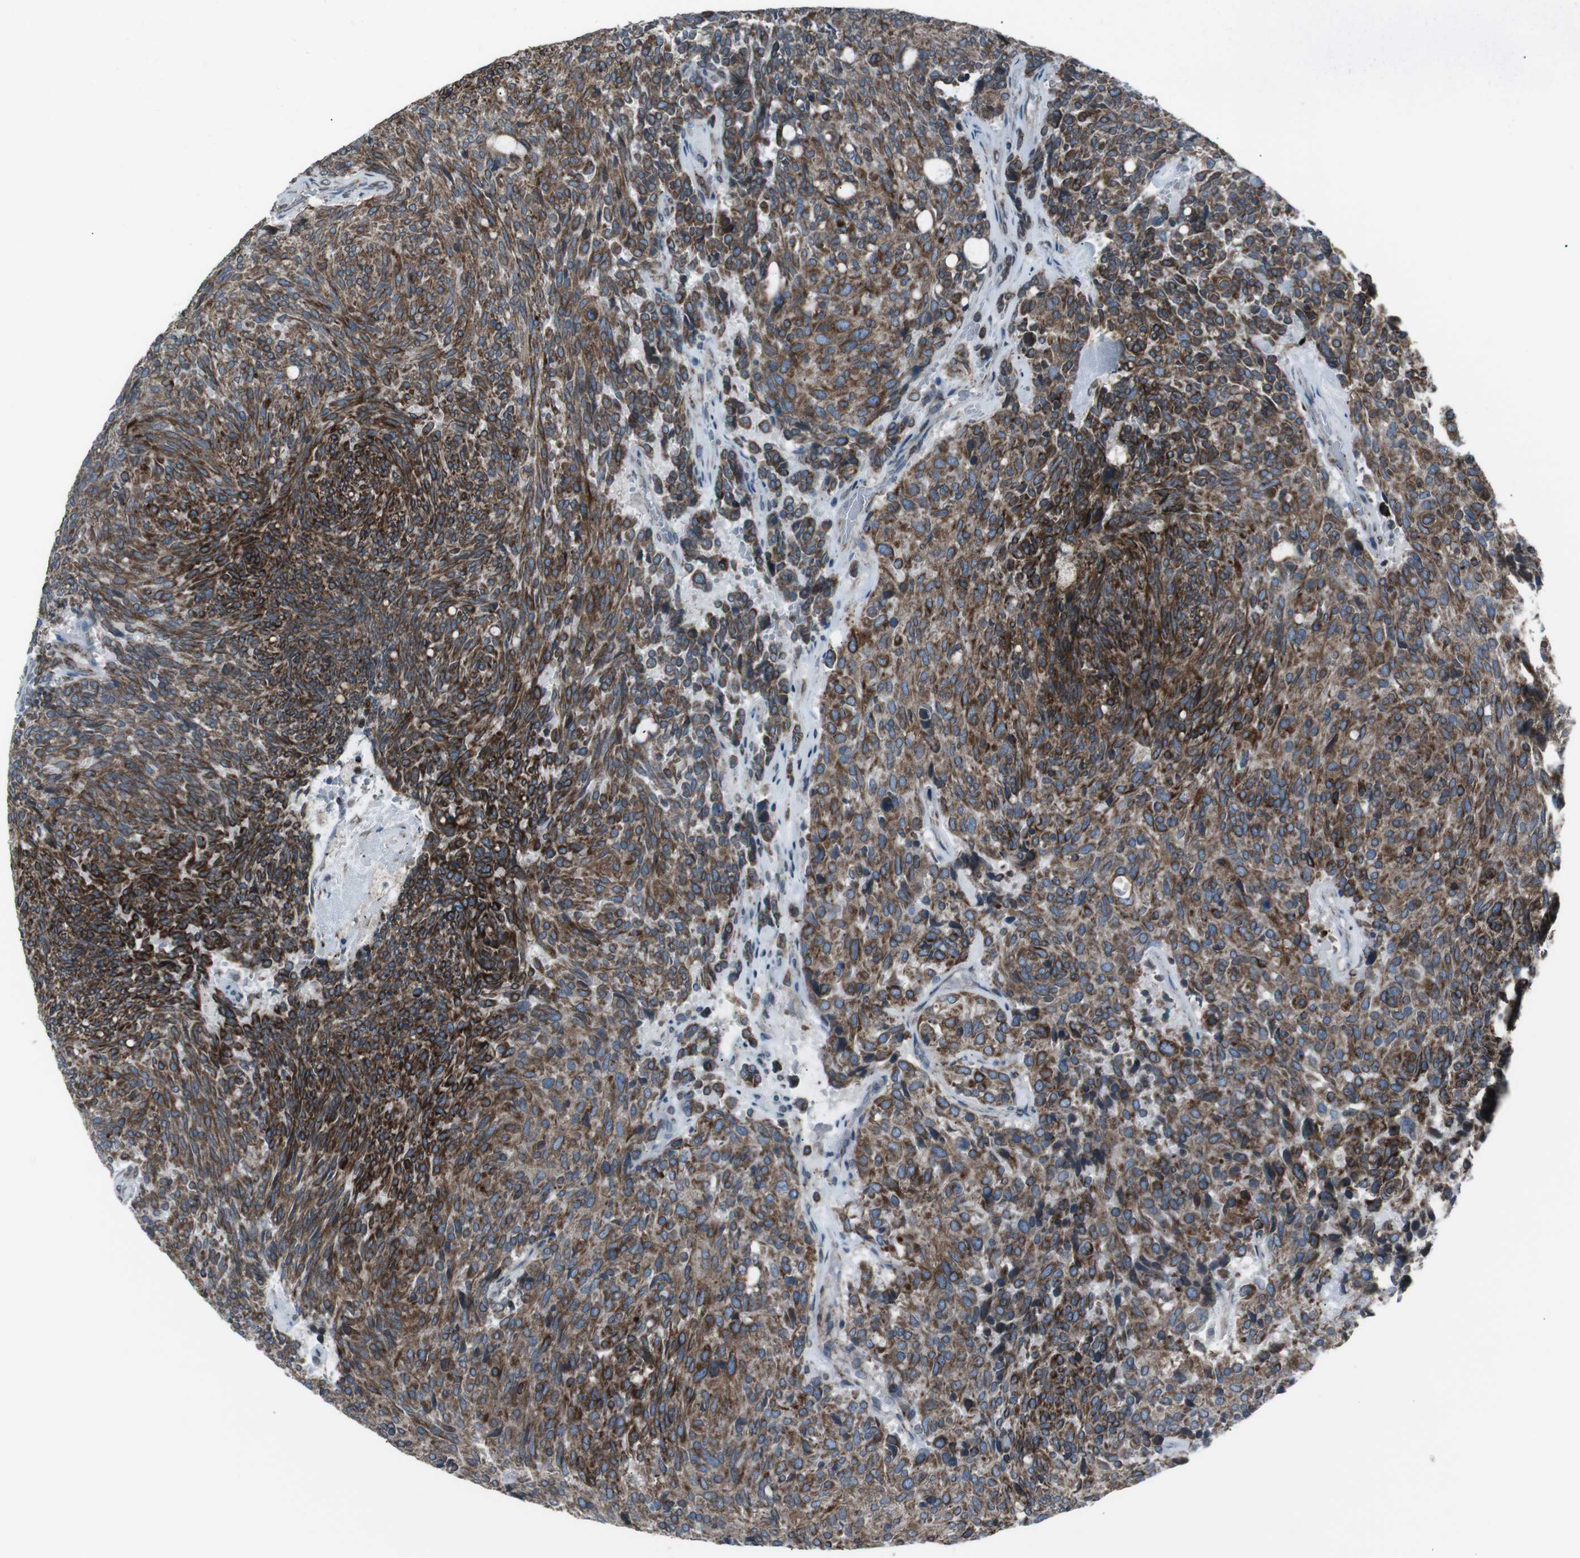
{"staining": {"intensity": "strong", "quantity": ">75%", "location": "cytoplasmic/membranous"}, "tissue": "carcinoid", "cell_type": "Tumor cells", "image_type": "cancer", "snomed": [{"axis": "morphology", "description": "Carcinoid, malignant, NOS"}, {"axis": "topography", "description": "Pancreas"}], "caption": "Human carcinoid stained with a brown dye demonstrates strong cytoplasmic/membranous positive positivity in about >75% of tumor cells.", "gene": "LNPK", "patient": {"sex": "female", "age": 54}}